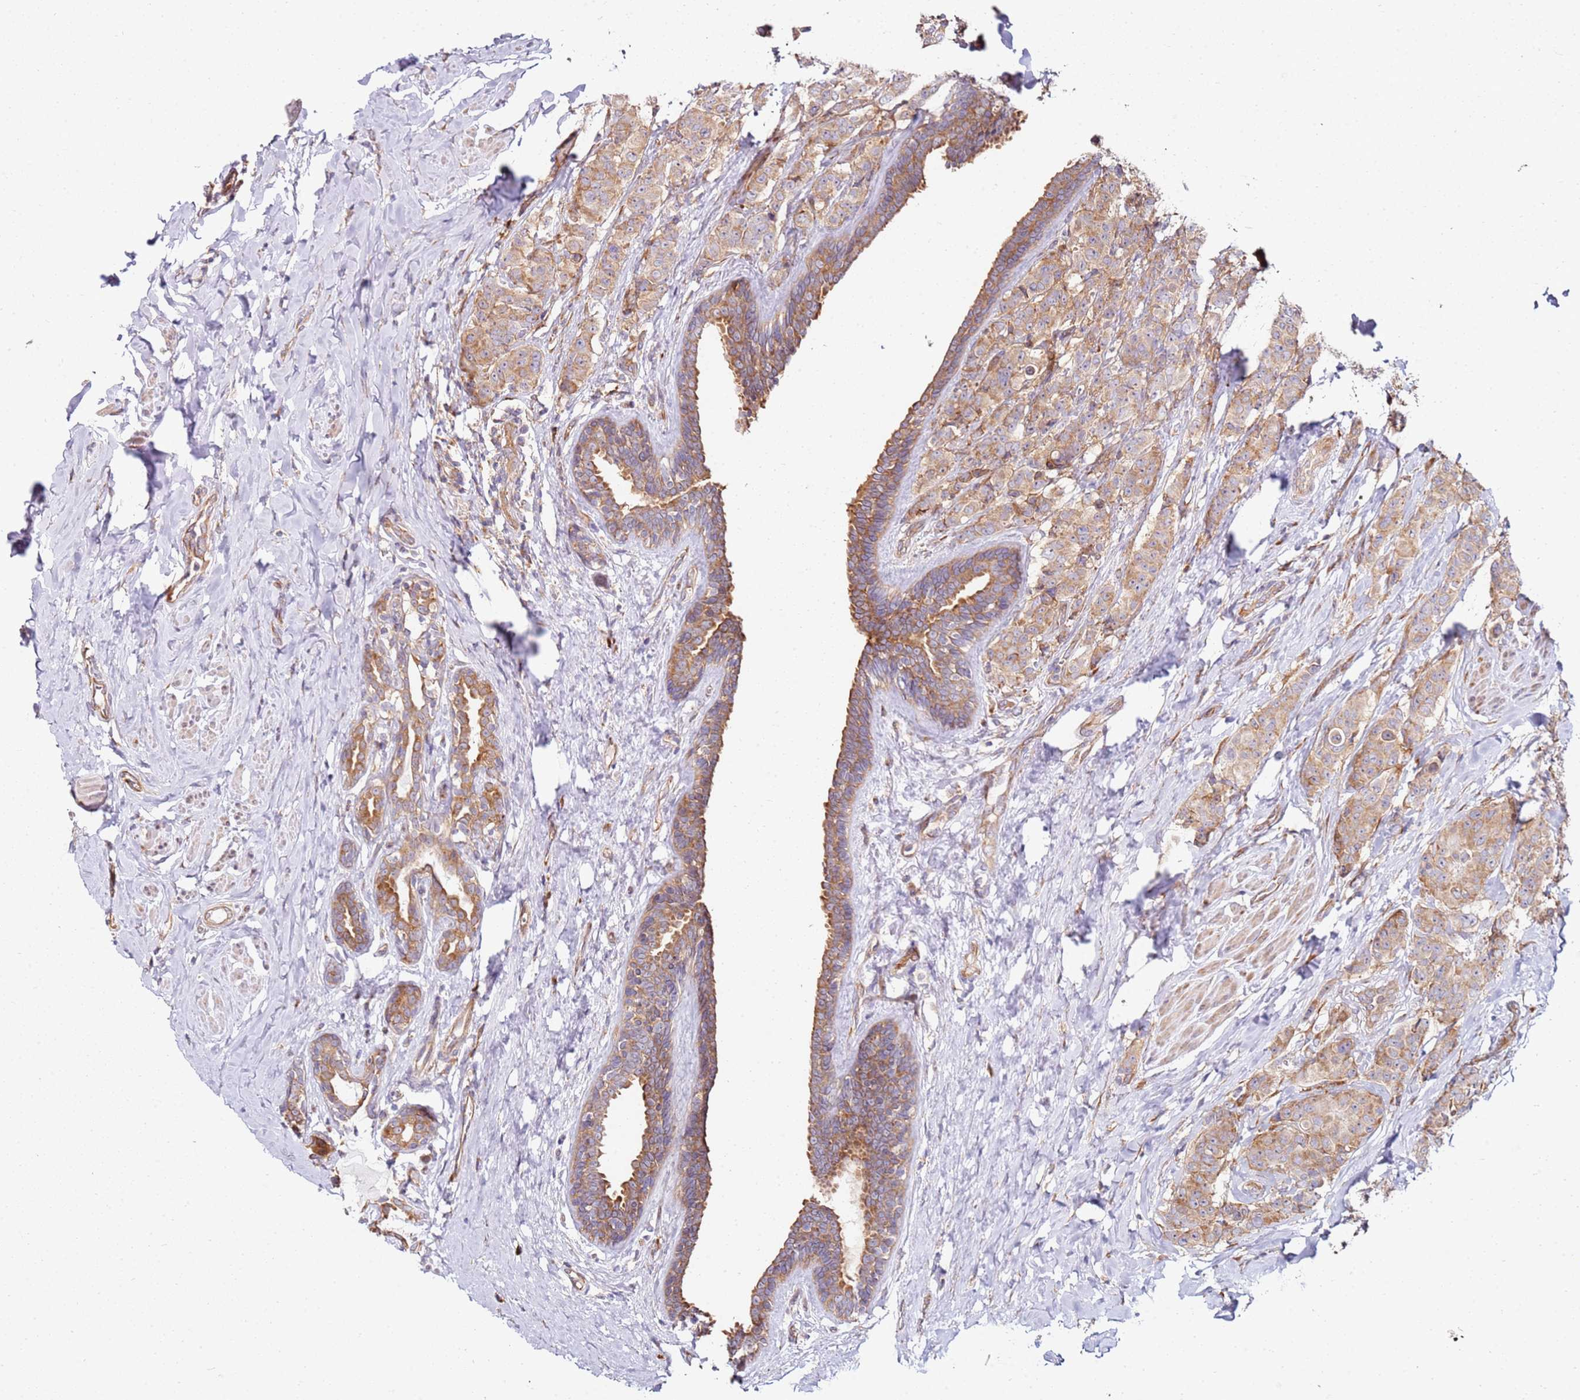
{"staining": {"intensity": "moderate", "quantity": ">75%", "location": "cytoplasmic/membranous"}, "tissue": "breast cancer", "cell_type": "Tumor cells", "image_type": "cancer", "snomed": [{"axis": "morphology", "description": "Duct carcinoma"}, {"axis": "topography", "description": "Breast"}], "caption": "Immunohistochemical staining of human breast cancer demonstrates moderate cytoplasmic/membranous protein expression in approximately >75% of tumor cells.", "gene": "RPS3A", "patient": {"sex": "female", "age": 40}}